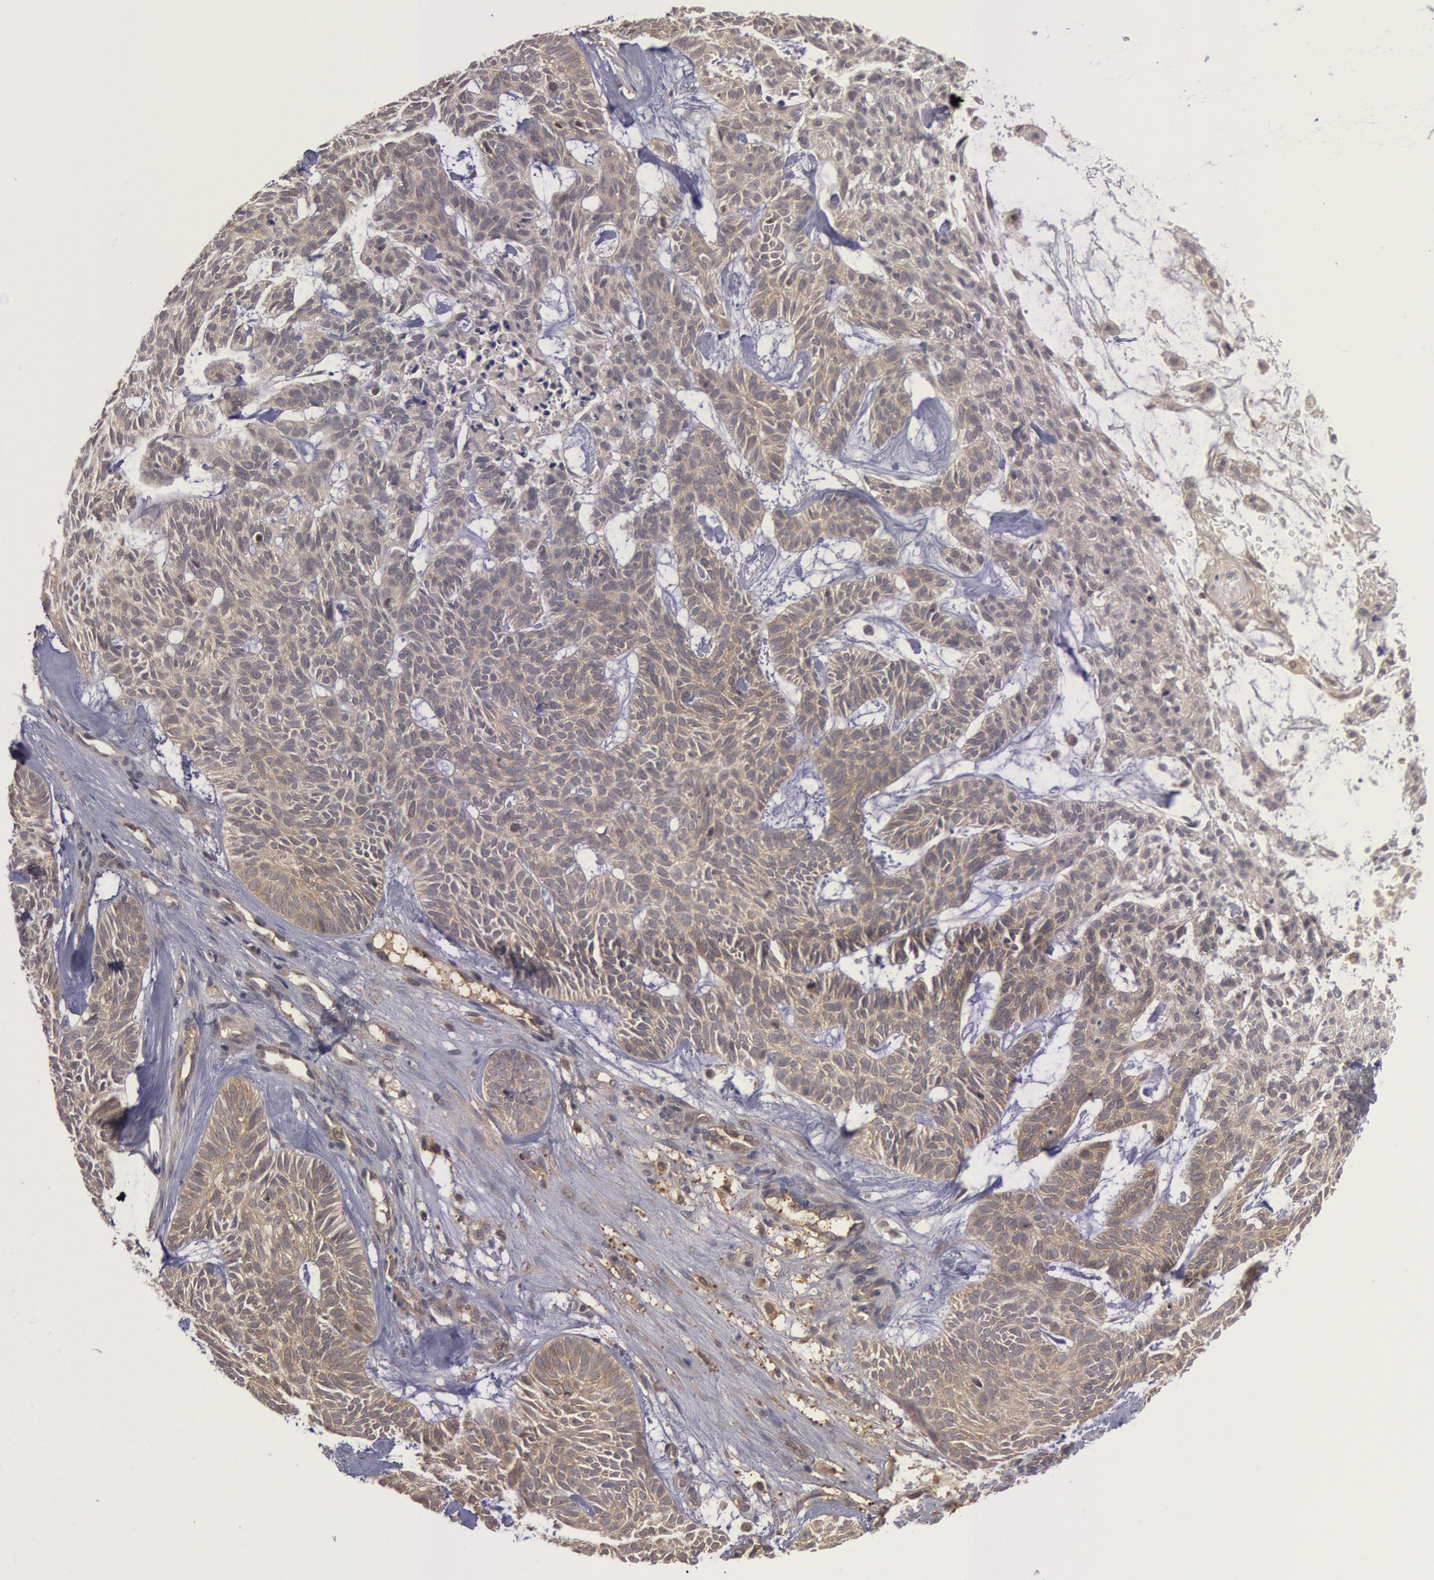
{"staining": {"intensity": "weak", "quantity": ">75%", "location": "cytoplasmic/membranous"}, "tissue": "skin cancer", "cell_type": "Tumor cells", "image_type": "cancer", "snomed": [{"axis": "morphology", "description": "Basal cell carcinoma"}, {"axis": "topography", "description": "Skin"}], "caption": "Basal cell carcinoma (skin) stained with DAB (3,3'-diaminobenzidine) immunohistochemistry demonstrates low levels of weak cytoplasmic/membranous expression in approximately >75% of tumor cells. (DAB (3,3'-diaminobenzidine) IHC, brown staining for protein, blue staining for nuclei).", "gene": "BRAF", "patient": {"sex": "male", "age": 75}}